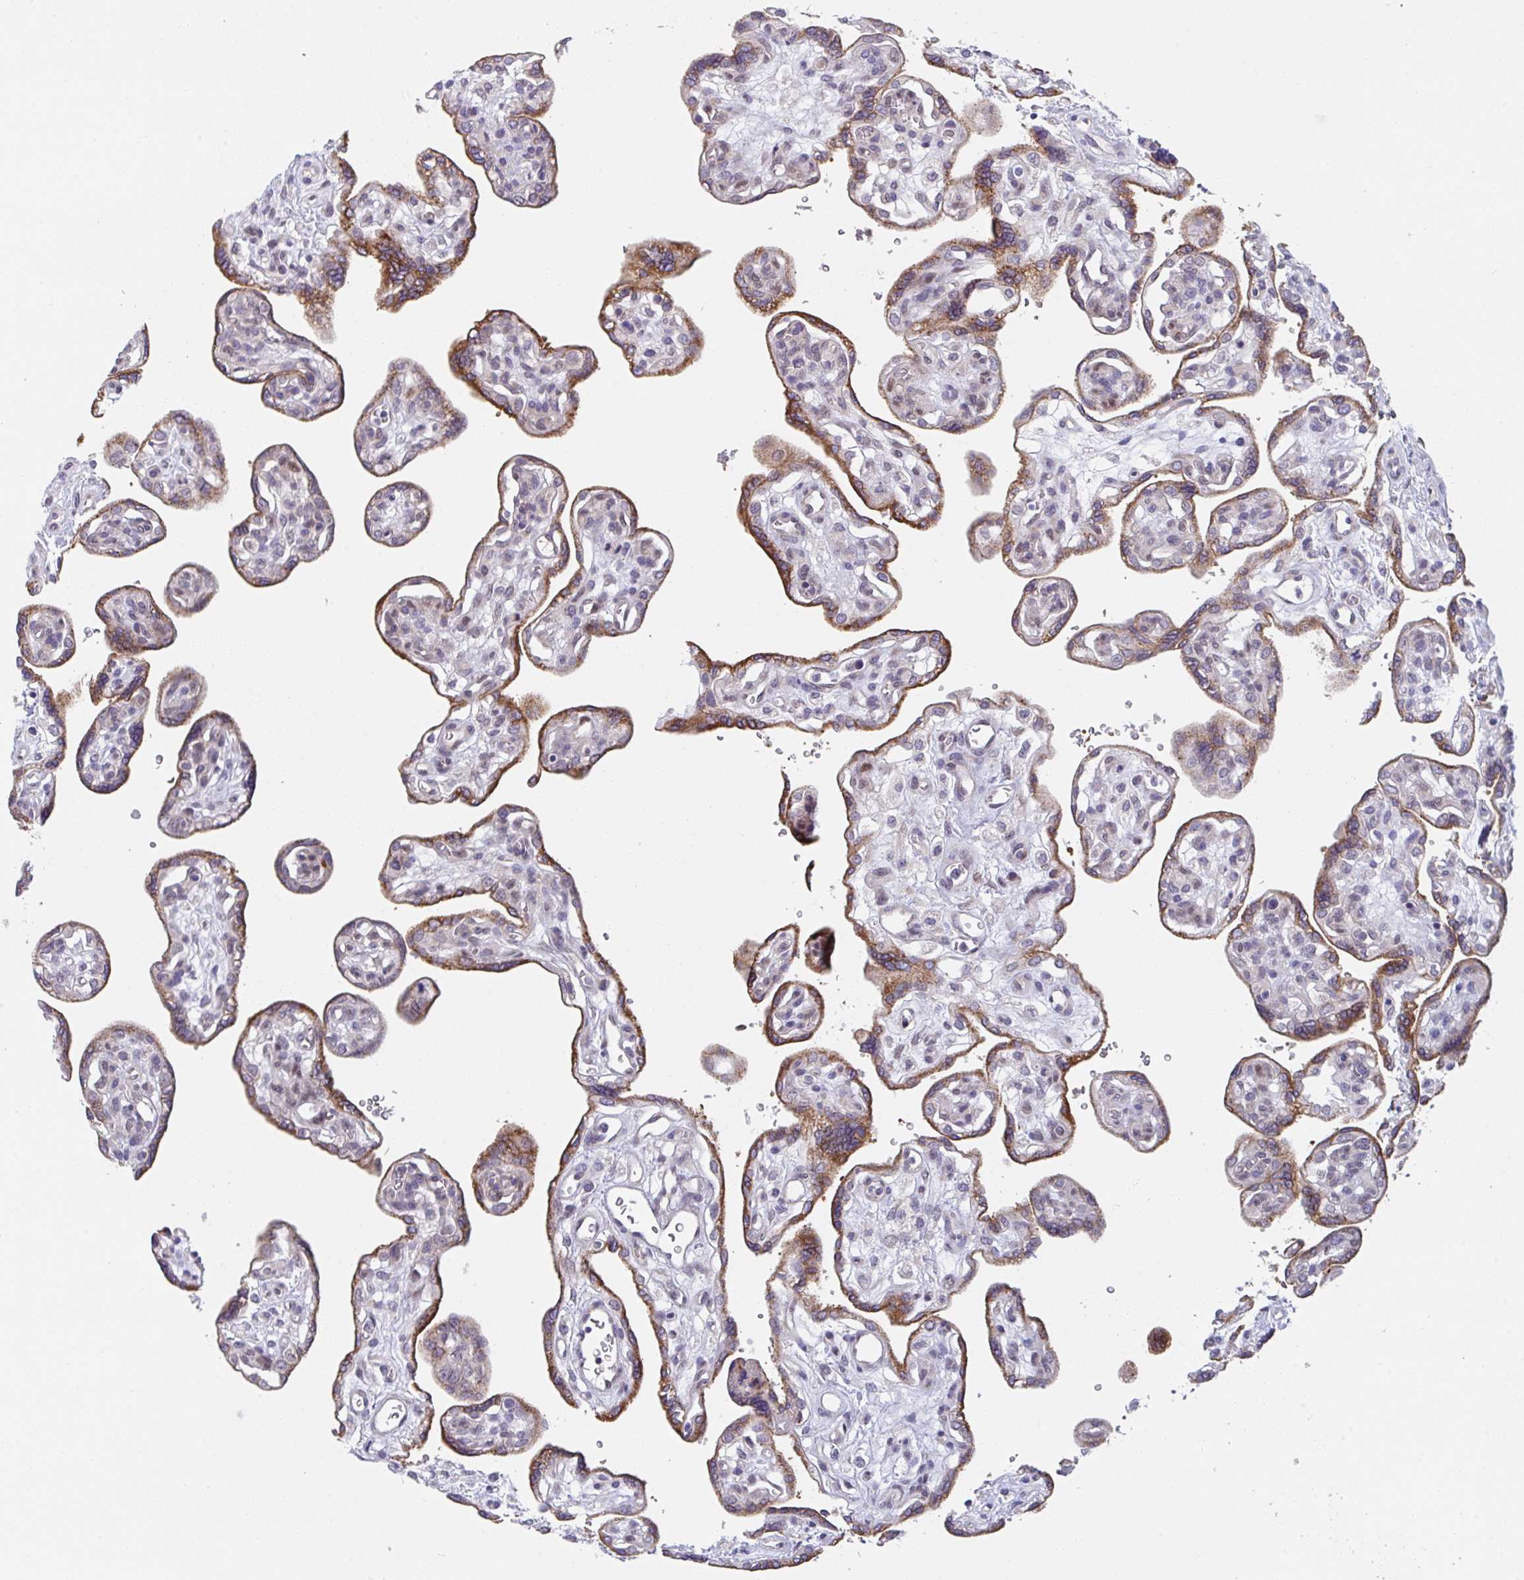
{"staining": {"intensity": "moderate", "quantity": ">75%", "location": "cytoplasmic/membranous"}, "tissue": "placenta", "cell_type": "Decidual cells", "image_type": "normal", "snomed": [{"axis": "morphology", "description": "Normal tissue, NOS"}, {"axis": "topography", "description": "Placenta"}], "caption": "This photomicrograph exhibits immunohistochemistry staining of normal placenta, with medium moderate cytoplasmic/membranous expression in about >75% of decidual cells.", "gene": "RBM18", "patient": {"sex": "female", "age": 39}}